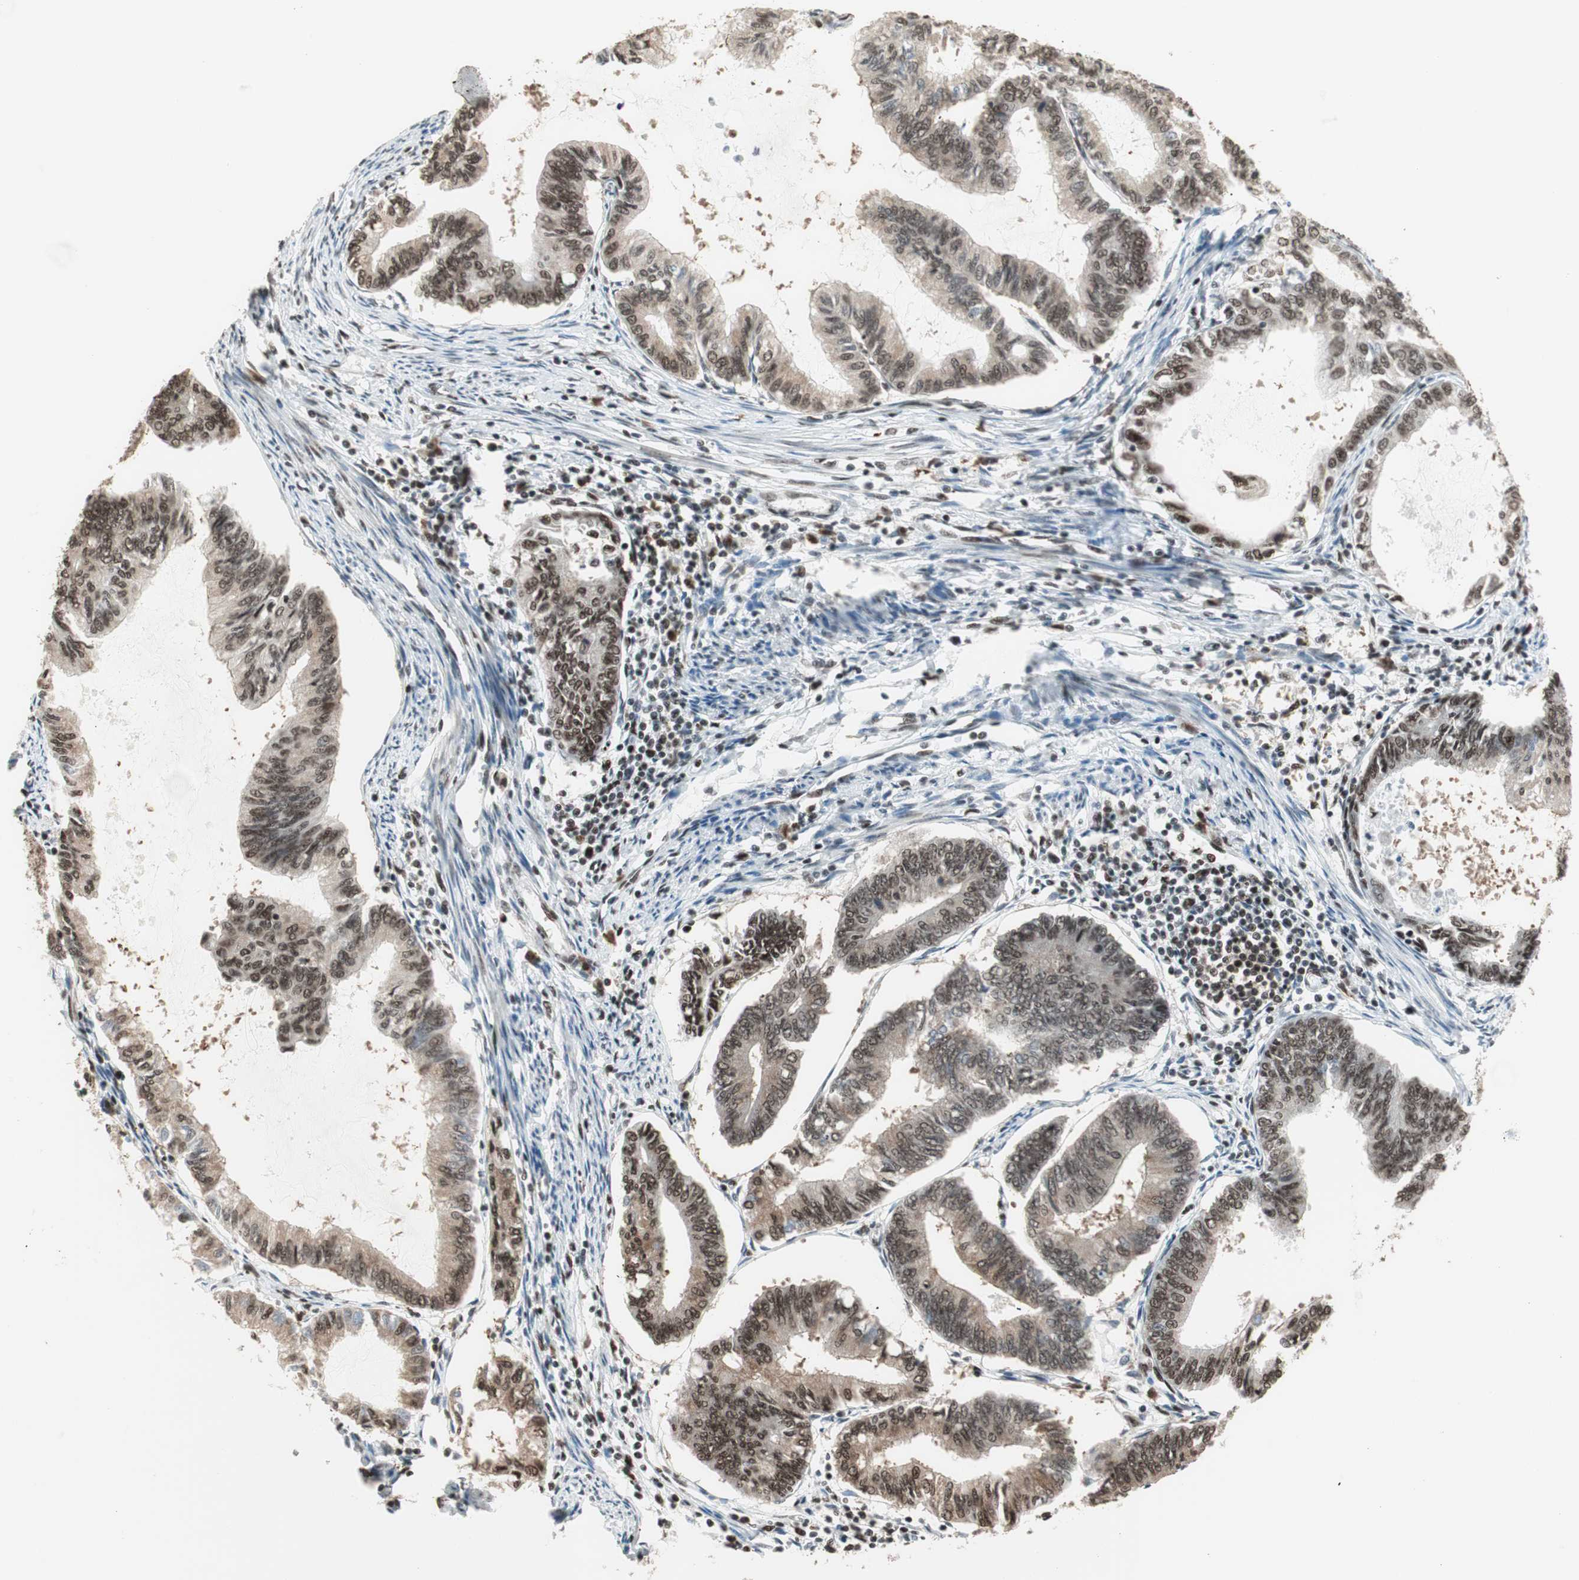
{"staining": {"intensity": "moderate", "quantity": ">75%", "location": "nuclear"}, "tissue": "endometrial cancer", "cell_type": "Tumor cells", "image_type": "cancer", "snomed": [{"axis": "morphology", "description": "Adenocarcinoma, NOS"}, {"axis": "topography", "description": "Endometrium"}], "caption": "Endometrial cancer (adenocarcinoma) stained with immunohistochemistry reveals moderate nuclear staining in about >75% of tumor cells.", "gene": "SMARCE1", "patient": {"sex": "female", "age": 86}}